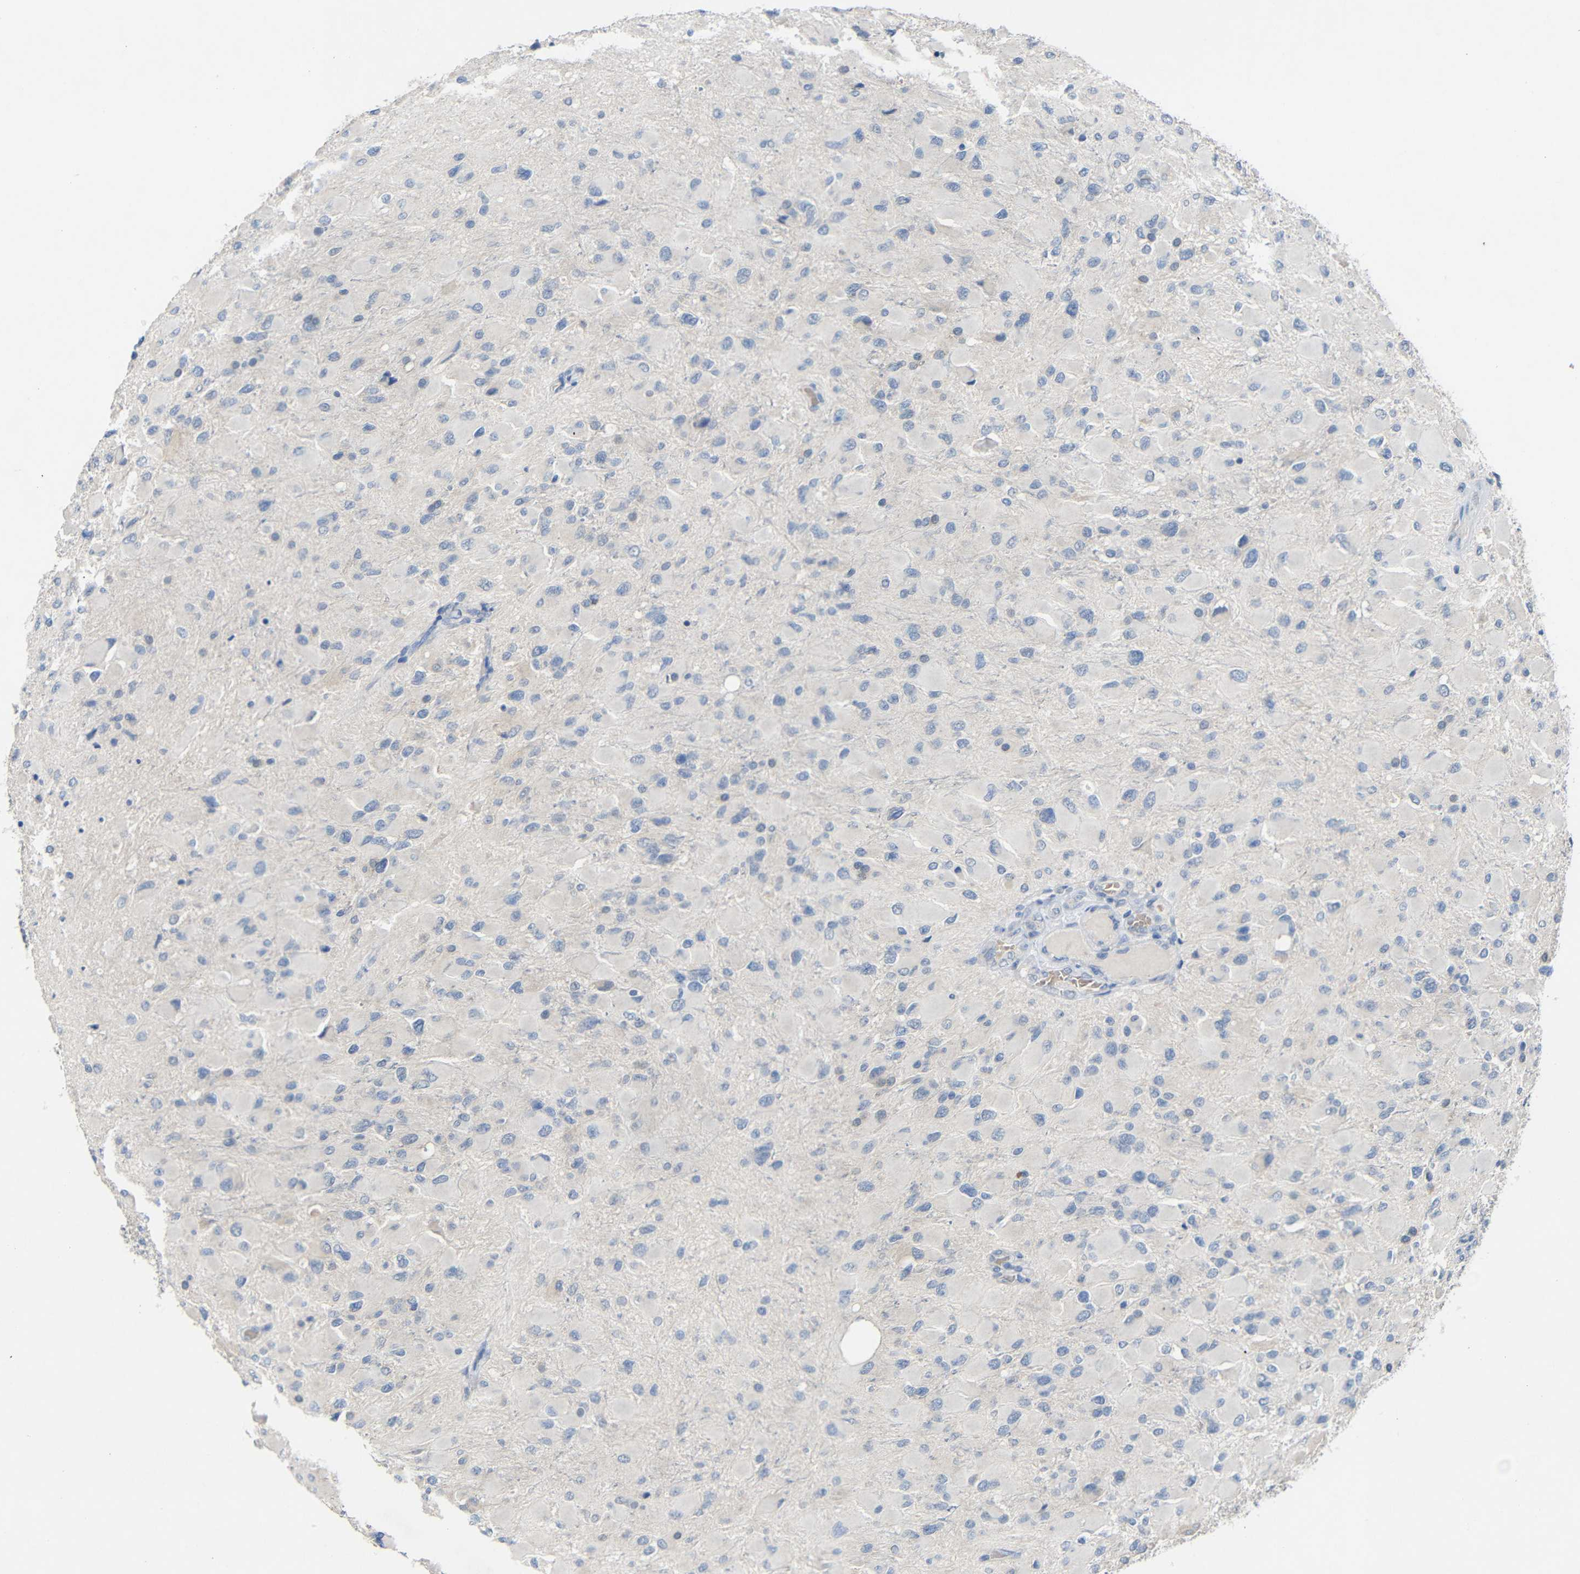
{"staining": {"intensity": "negative", "quantity": "none", "location": "none"}, "tissue": "glioma", "cell_type": "Tumor cells", "image_type": "cancer", "snomed": [{"axis": "morphology", "description": "Glioma, malignant, High grade"}, {"axis": "topography", "description": "Cerebral cortex"}], "caption": "There is no significant positivity in tumor cells of glioma.", "gene": "HNF1A", "patient": {"sex": "female", "age": 36}}